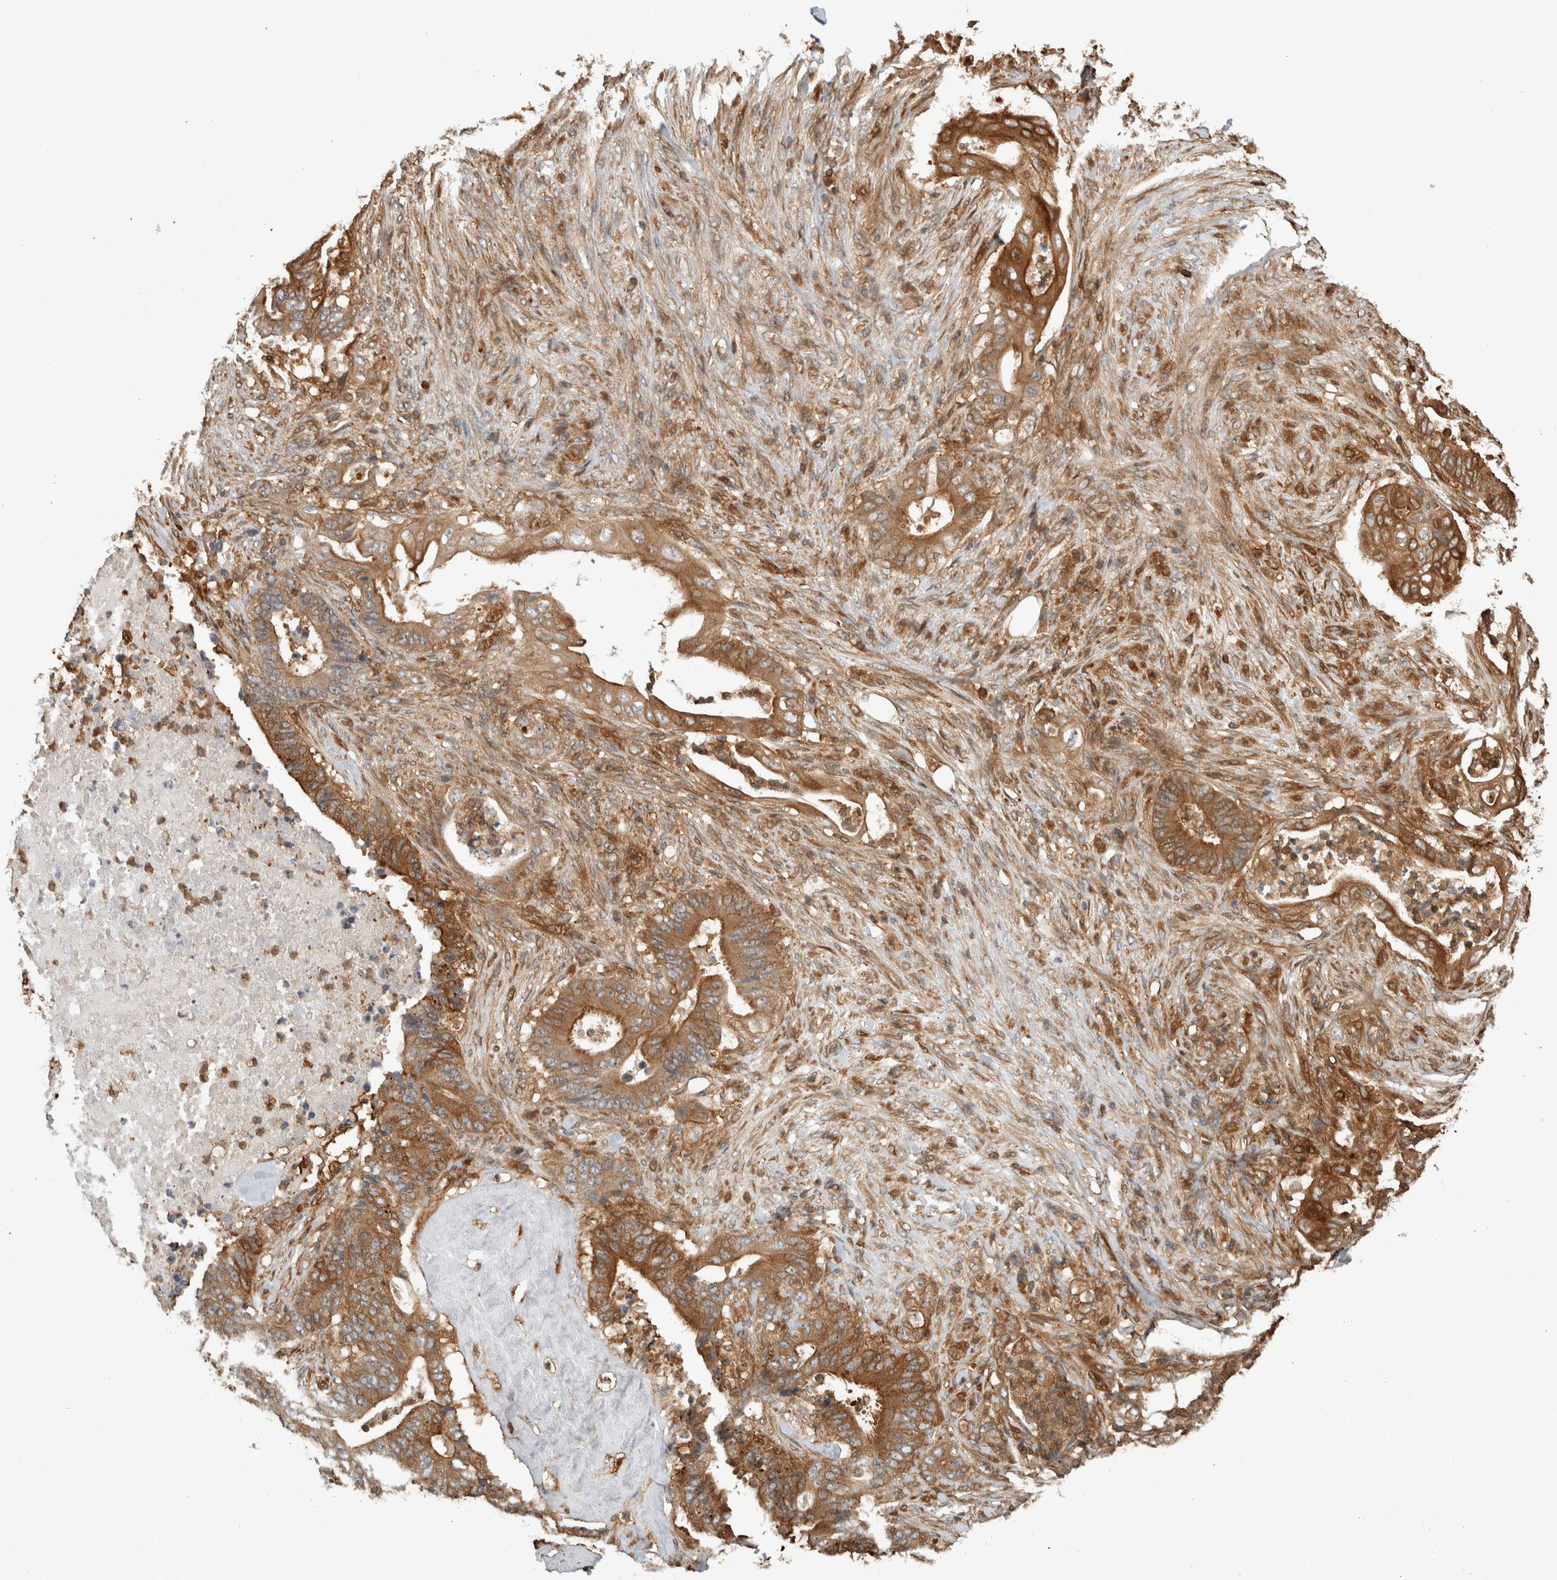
{"staining": {"intensity": "moderate", "quantity": ">75%", "location": "cytoplasmic/membranous"}, "tissue": "stomach cancer", "cell_type": "Tumor cells", "image_type": "cancer", "snomed": [{"axis": "morphology", "description": "Adenocarcinoma, NOS"}, {"axis": "topography", "description": "Stomach"}], "caption": "Immunohistochemical staining of human stomach cancer displays medium levels of moderate cytoplasmic/membranous protein staining in approximately >75% of tumor cells.", "gene": "CNTROB", "patient": {"sex": "female", "age": 73}}